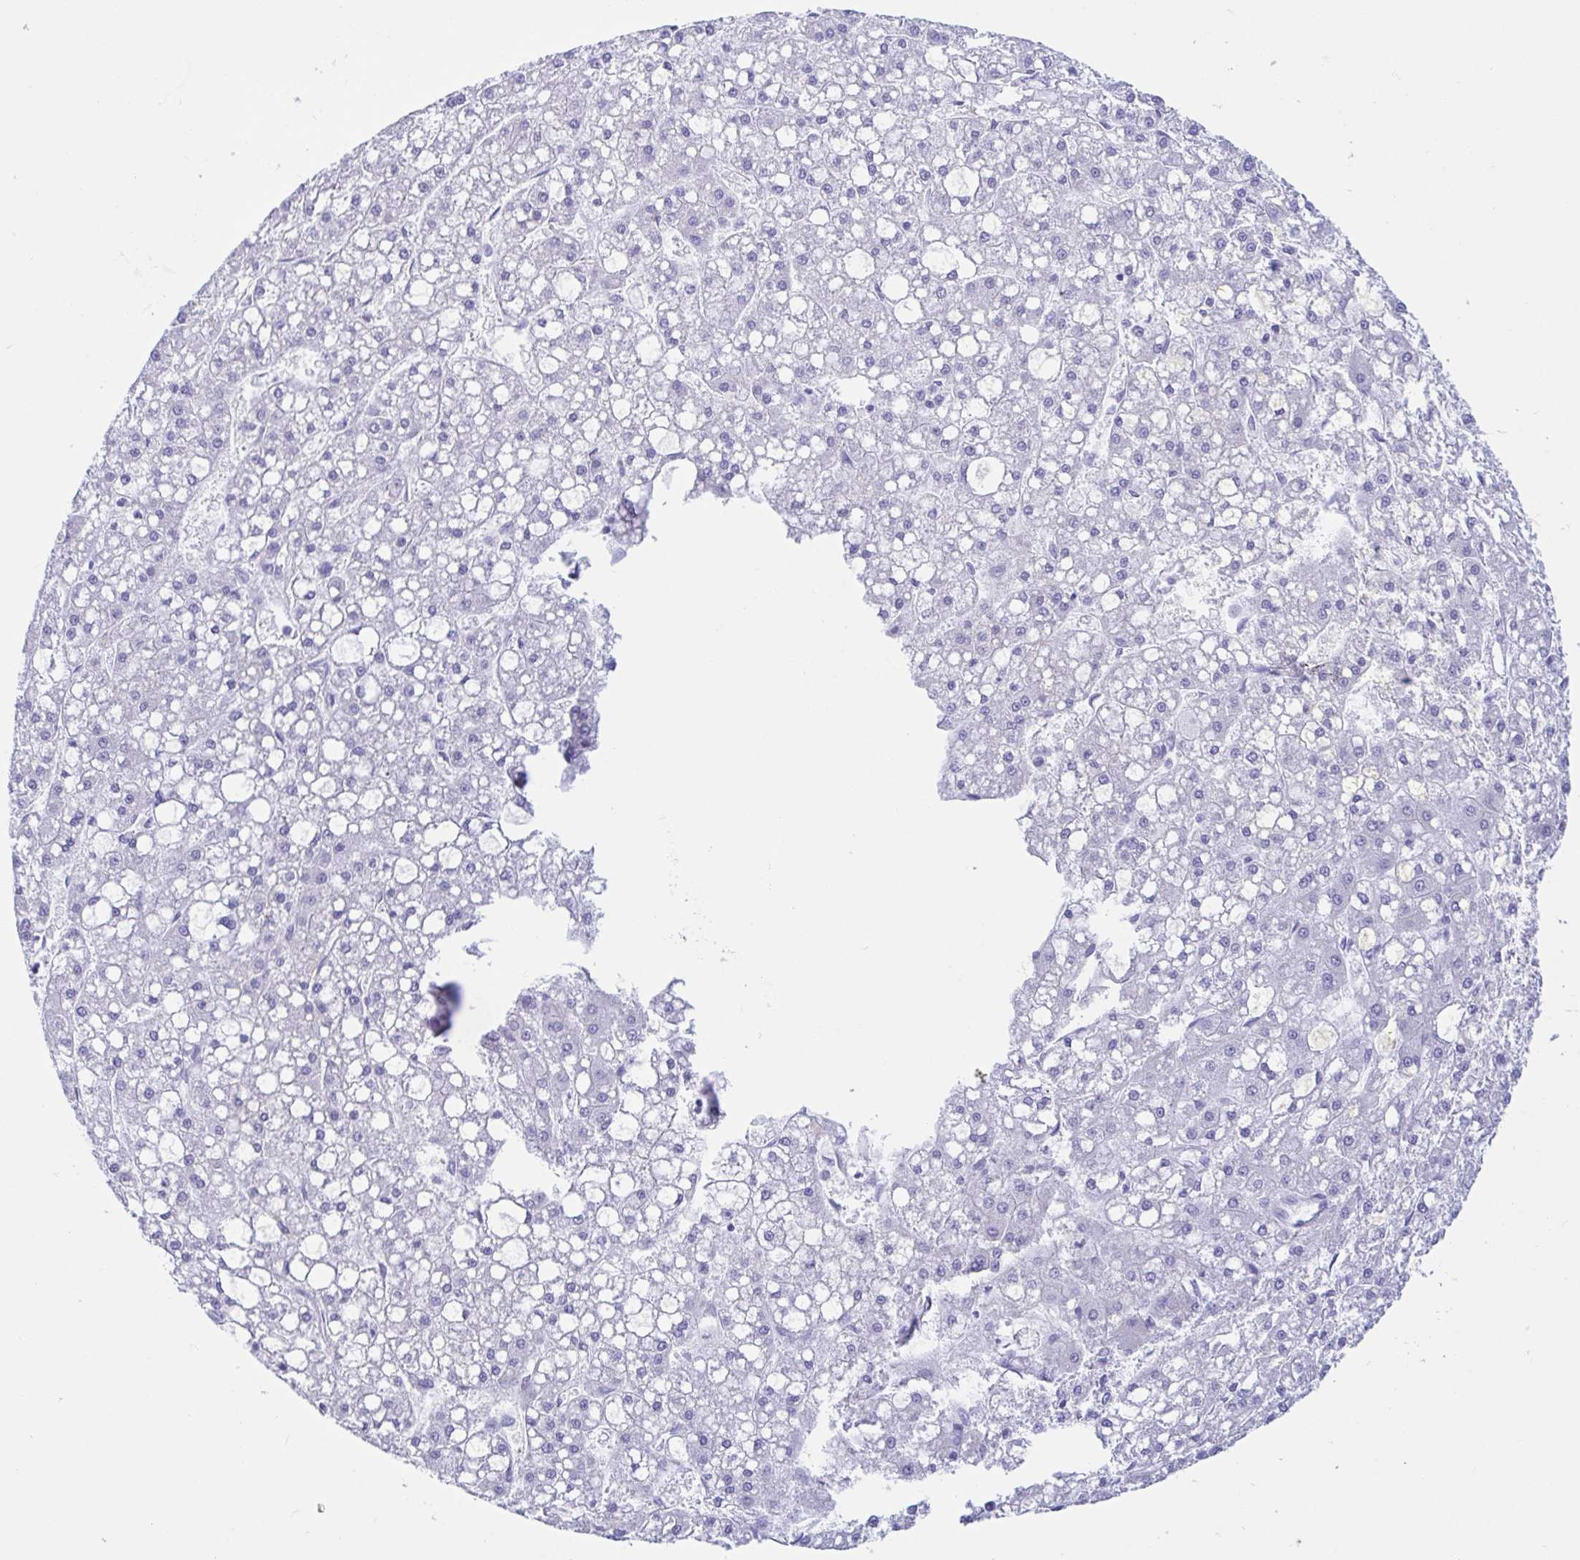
{"staining": {"intensity": "negative", "quantity": "none", "location": "none"}, "tissue": "liver cancer", "cell_type": "Tumor cells", "image_type": "cancer", "snomed": [{"axis": "morphology", "description": "Carcinoma, Hepatocellular, NOS"}, {"axis": "topography", "description": "Liver"}], "caption": "A high-resolution photomicrograph shows immunohistochemistry staining of hepatocellular carcinoma (liver), which demonstrates no significant staining in tumor cells. The staining is performed using DAB brown chromogen with nuclei counter-stained in using hematoxylin.", "gene": "GKN1", "patient": {"sex": "male", "age": 67}}